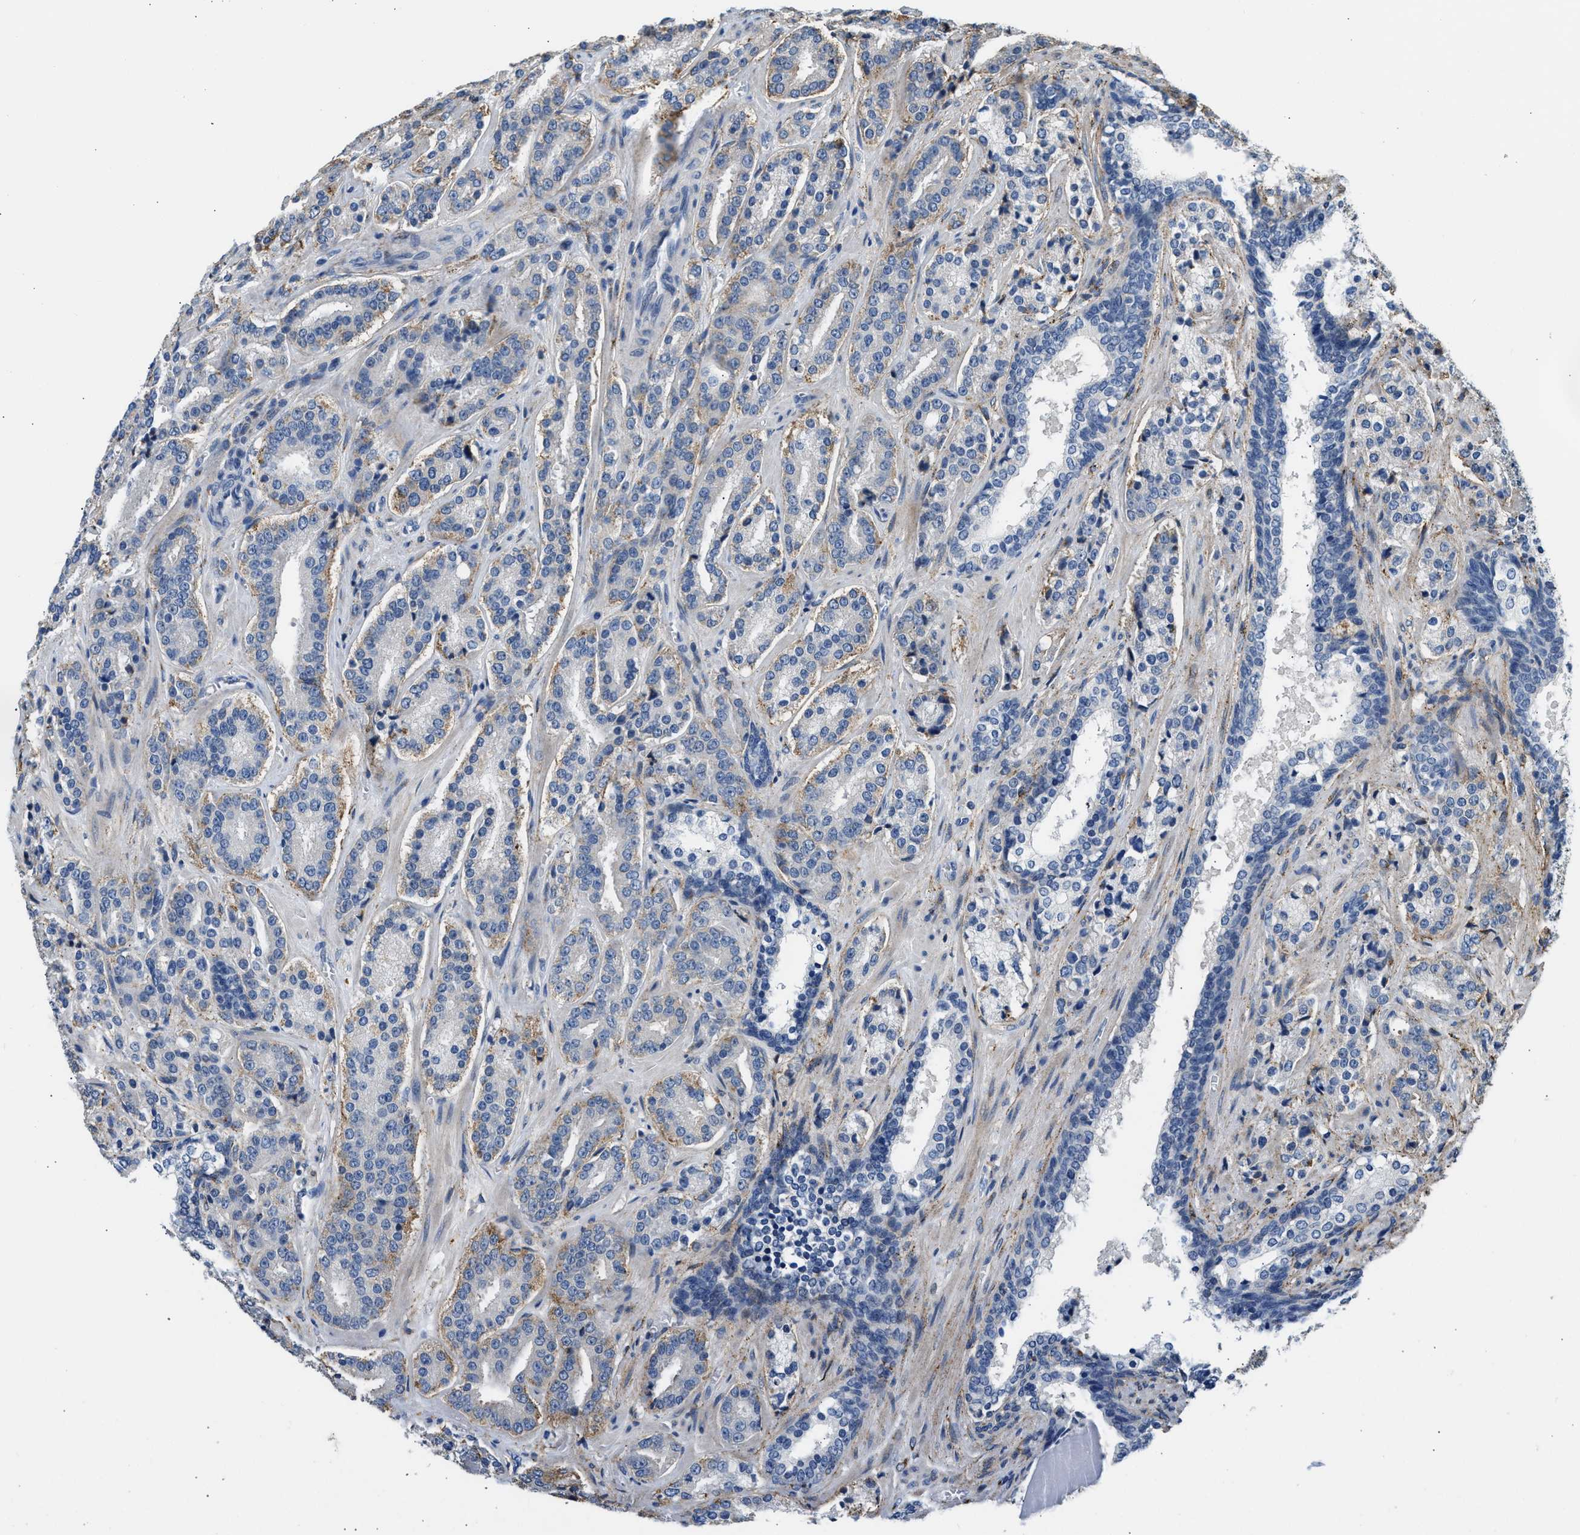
{"staining": {"intensity": "moderate", "quantity": "<25%", "location": "cytoplasmic/membranous"}, "tissue": "prostate cancer", "cell_type": "Tumor cells", "image_type": "cancer", "snomed": [{"axis": "morphology", "description": "Adenocarcinoma, High grade"}, {"axis": "topography", "description": "Prostate"}], "caption": "Immunohistochemistry (IHC) (DAB) staining of prostate adenocarcinoma (high-grade) shows moderate cytoplasmic/membranous protein expression in approximately <25% of tumor cells.", "gene": "LRP1", "patient": {"sex": "male", "age": 60}}